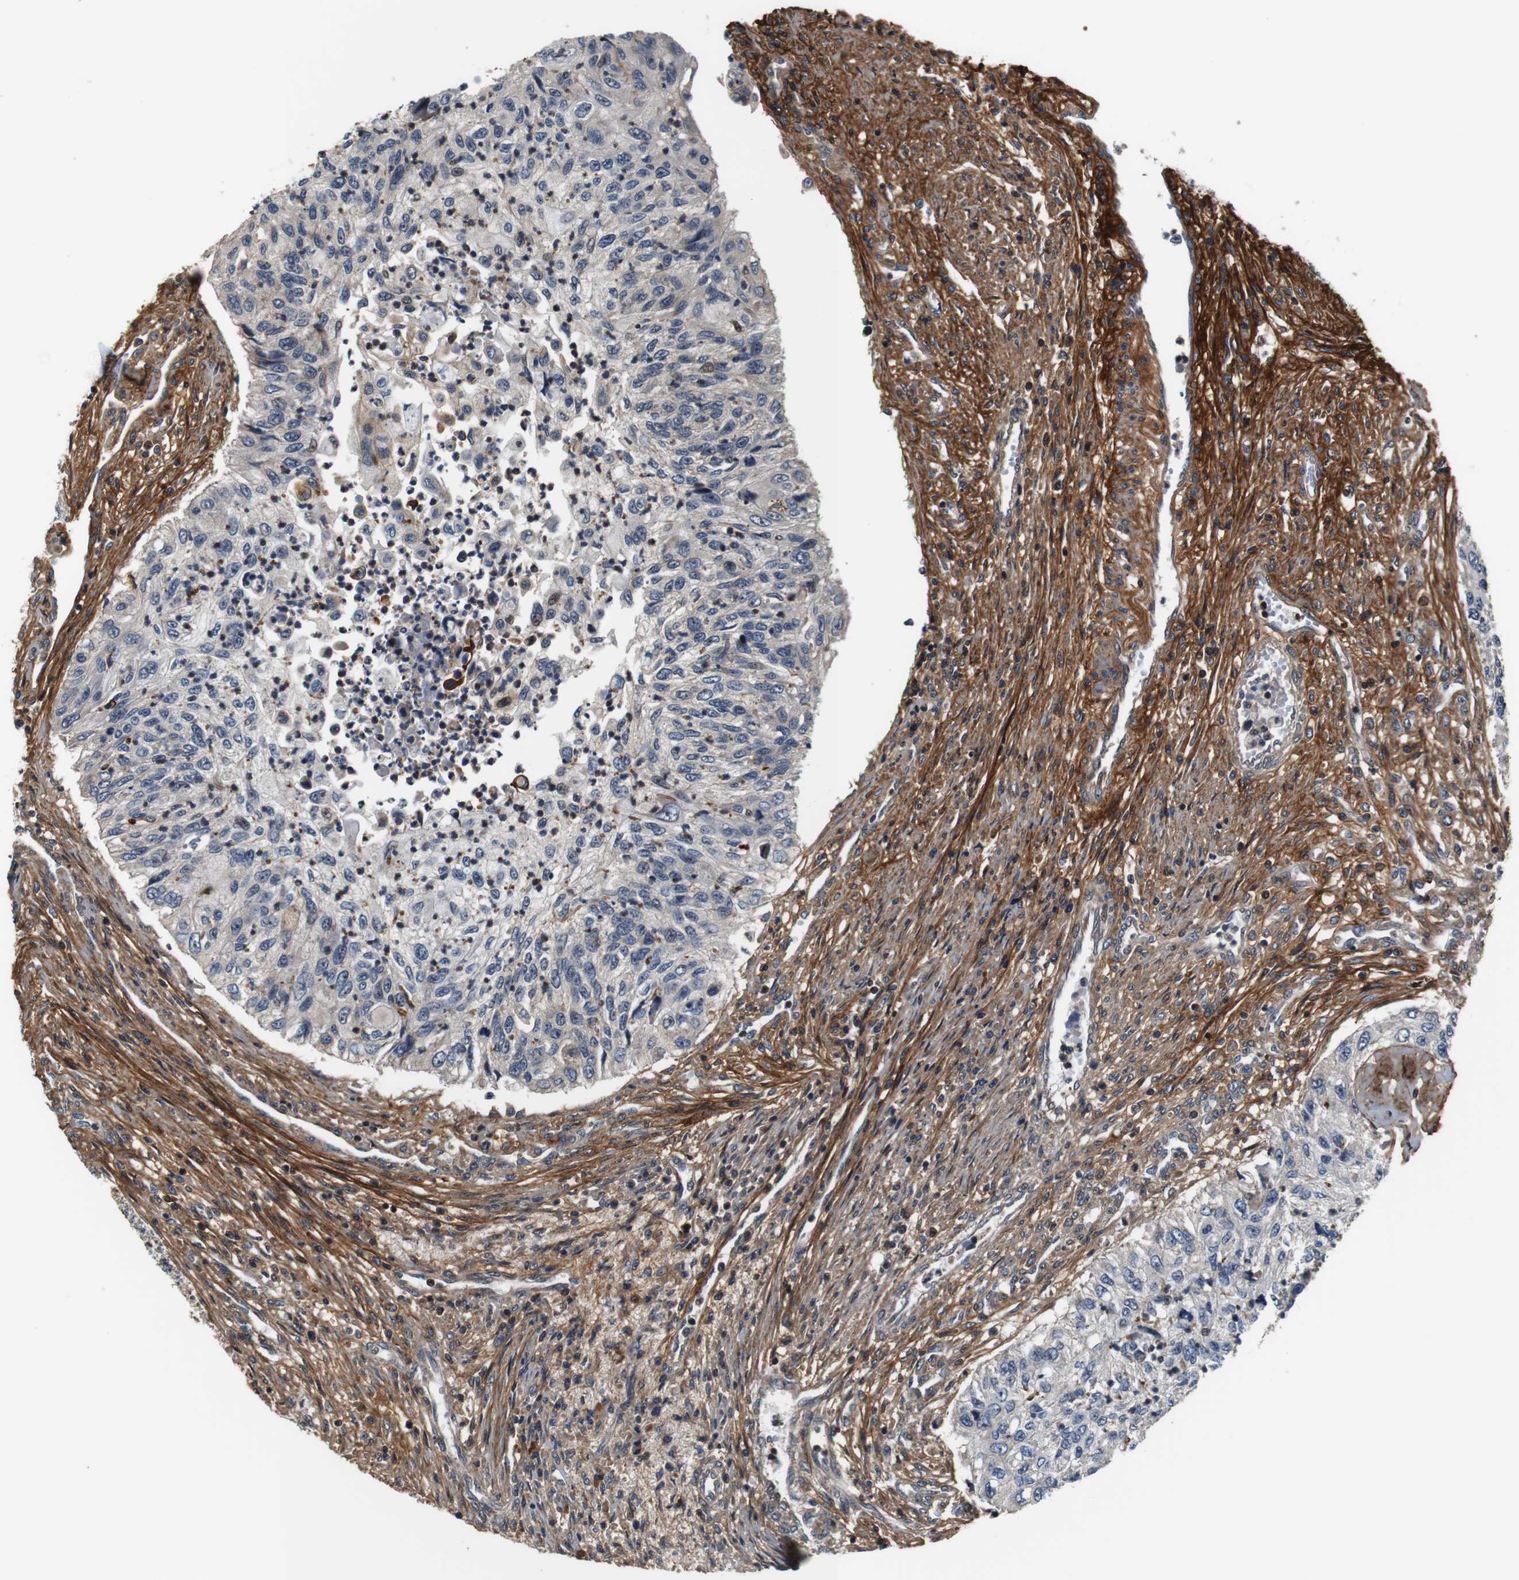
{"staining": {"intensity": "negative", "quantity": "none", "location": "none"}, "tissue": "urothelial cancer", "cell_type": "Tumor cells", "image_type": "cancer", "snomed": [{"axis": "morphology", "description": "Urothelial carcinoma, High grade"}, {"axis": "topography", "description": "Urinary bladder"}], "caption": "Immunohistochemistry of human urothelial cancer shows no positivity in tumor cells.", "gene": "LRP4", "patient": {"sex": "female", "age": 60}}